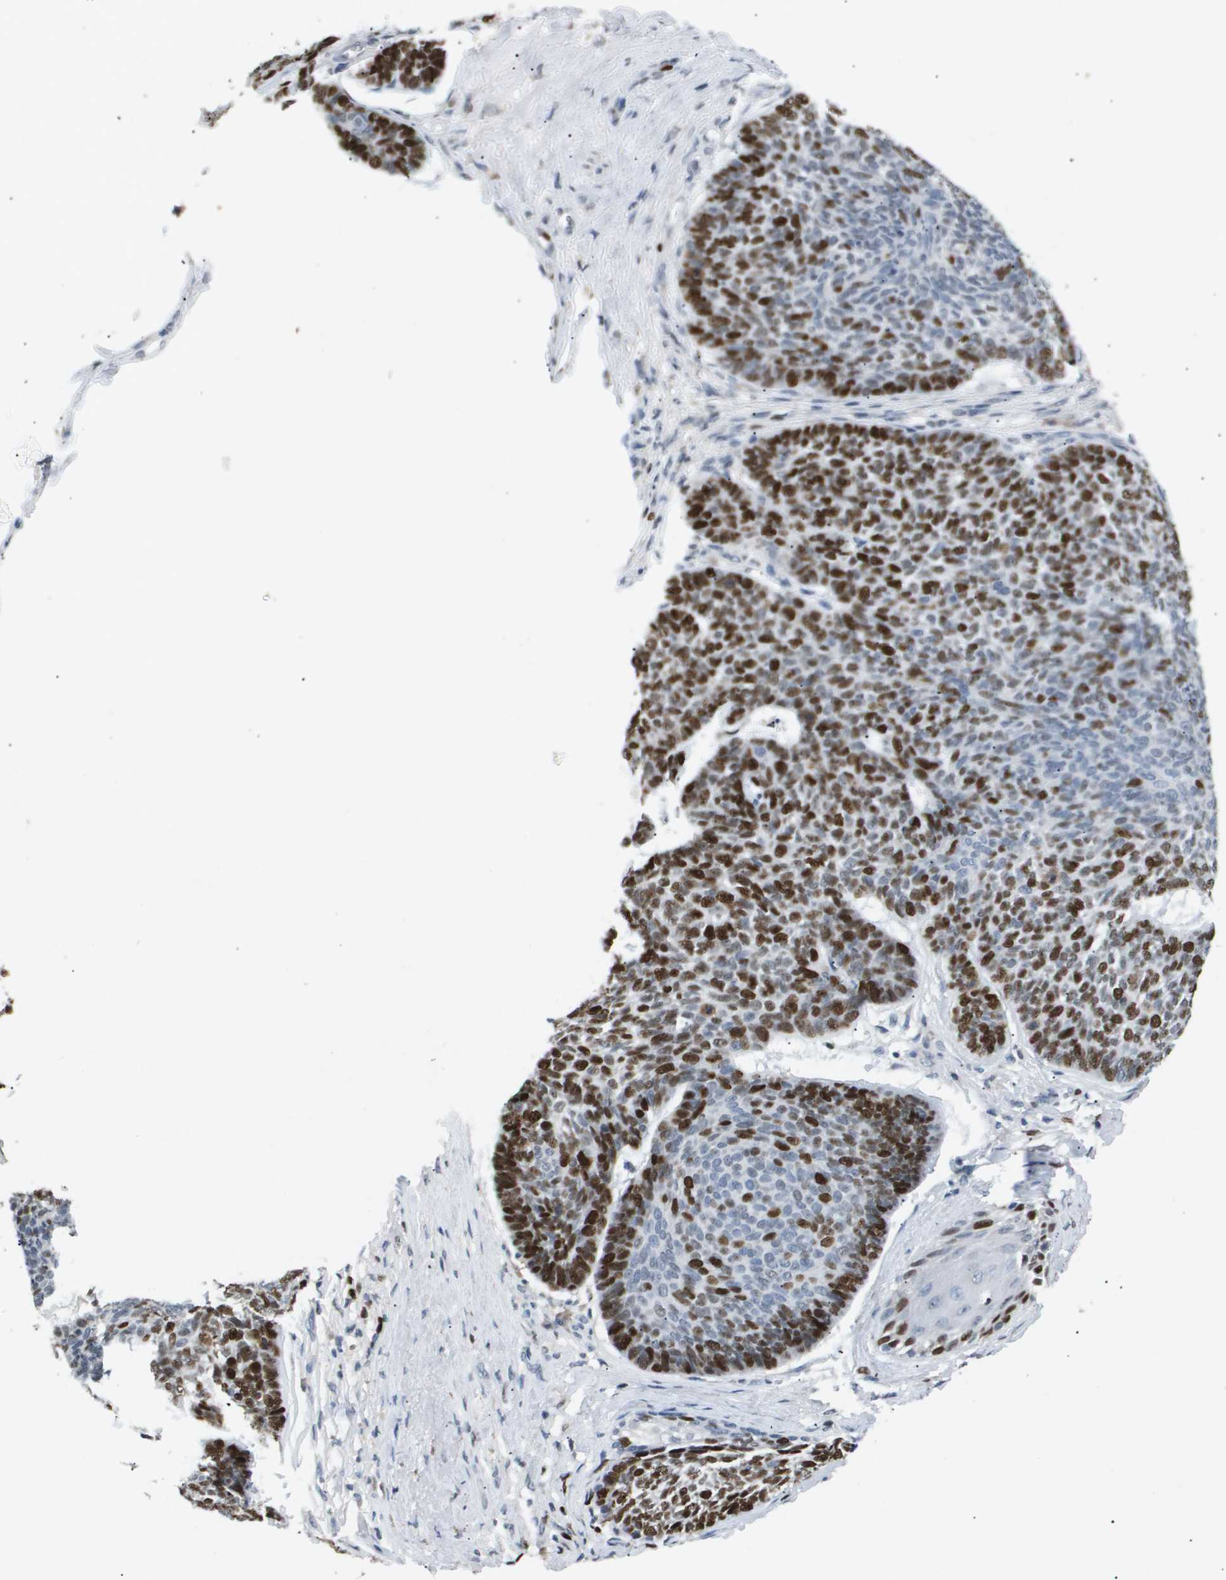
{"staining": {"intensity": "strong", "quantity": "25%-75%", "location": "nuclear"}, "tissue": "skin cancer", "cell_type": "Tumor cells", "image_type": "cancer", "snomed": [{"axis": "morphology", "description": "Basal cell carcinoma"}, {"axis": "topography", "description": "Skin"}], "caption": "A photomicrograph showing strong nuclear staining in about 25%-75% of tumor cells in skin basal cell carcinoma, as visualized by brown immunohistochemical staining.", "gene": "ANAPC2", "patient": {"sex": "male", "age": 84}}